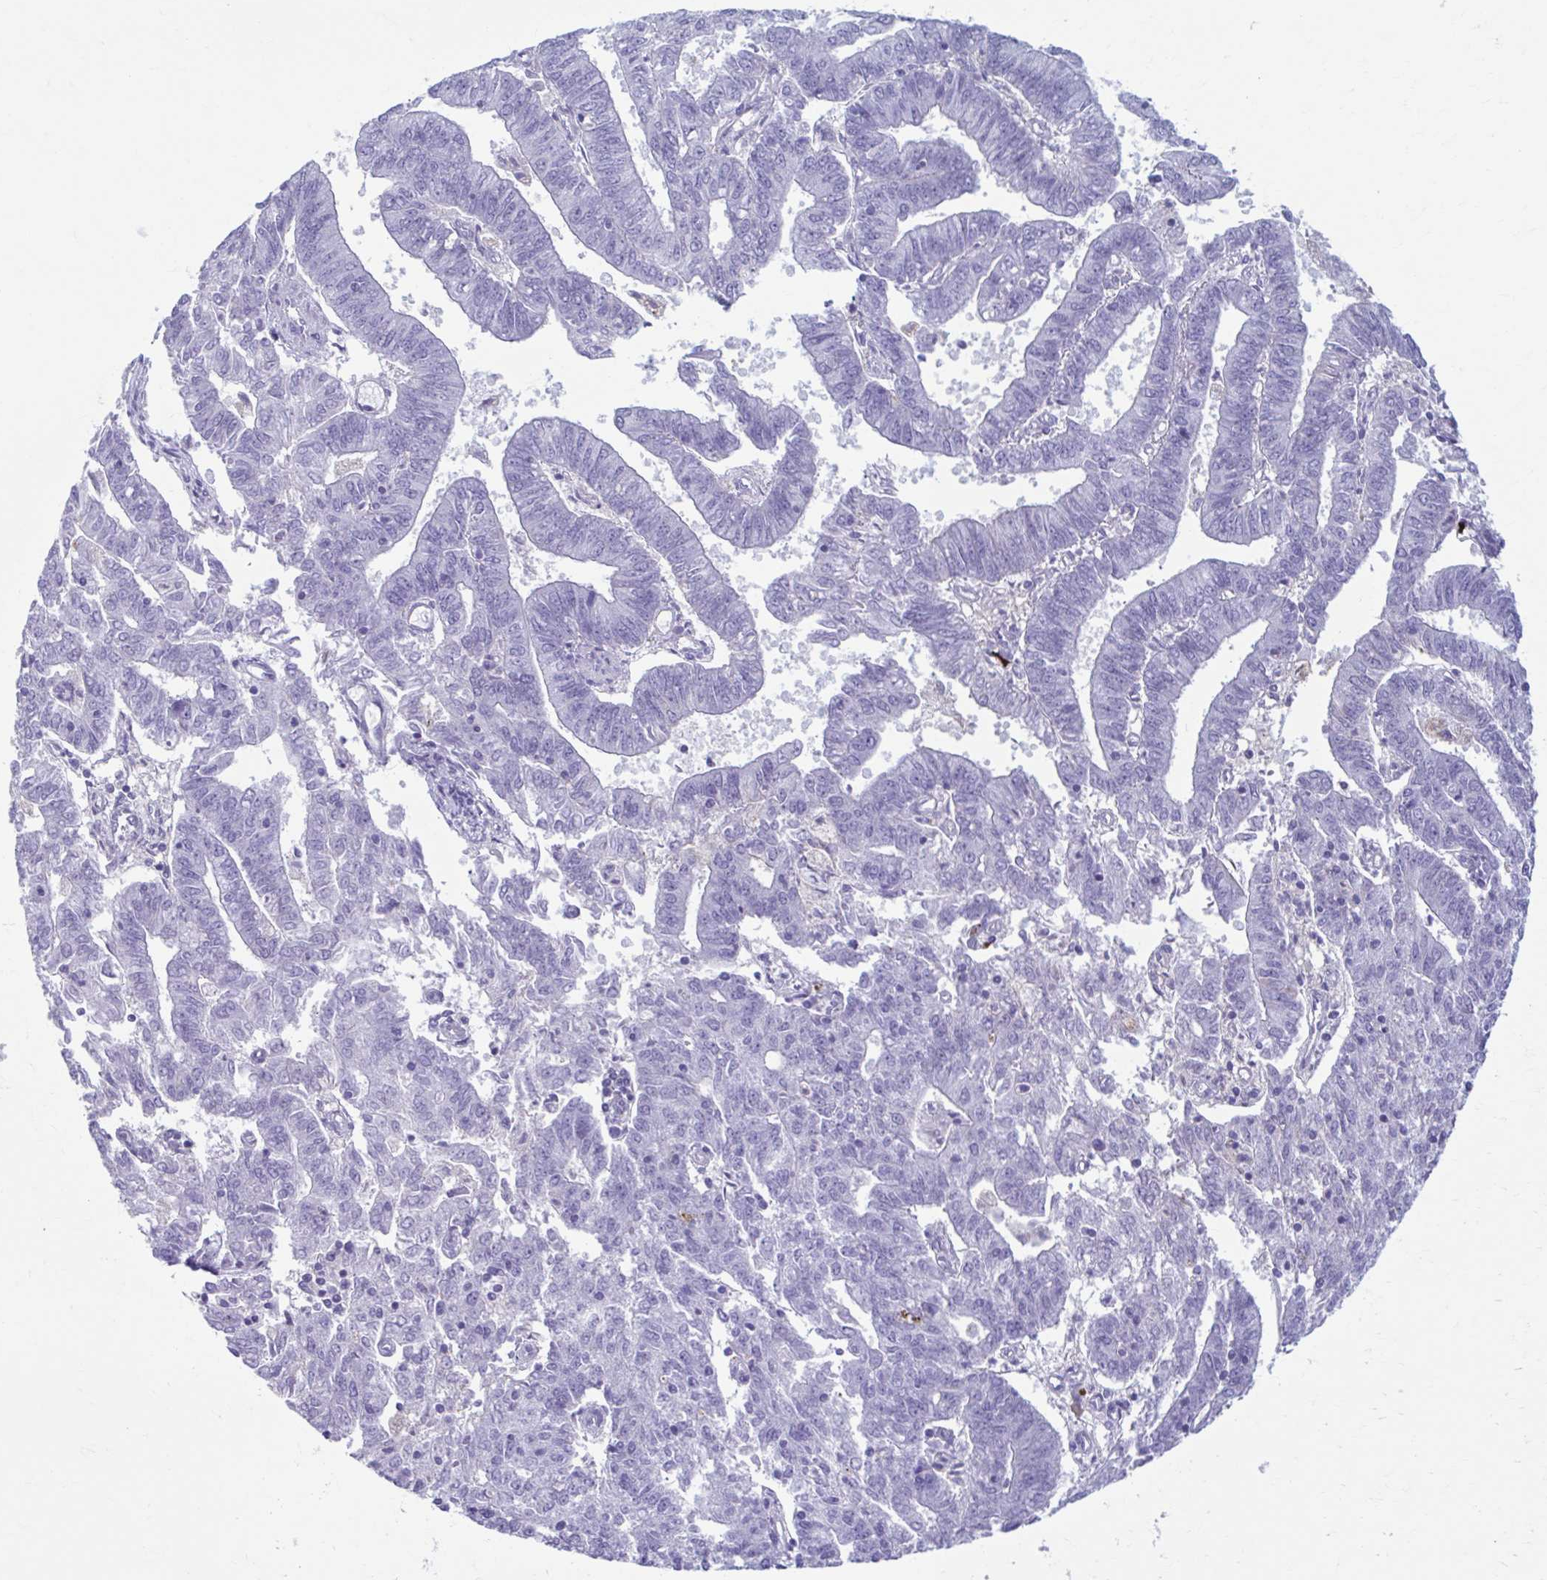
{"staining": {"intensity": "negative", "quantity": "none", "location": "none"}, "tissue": "endometrial cancer", "cell_type": "Tumor cells", "image_type": "cancer", "snomed": [{"axis": "morphology", "description": "Adenocarcinoma, NOS"}, {"axis": "topography", "description": "Endometrium"}], "caption": "Tumor cells show no significant protein expression in endometrial cancer.", "gene": "C12orf71", "patient": {"sex": "female", "age": 82}}